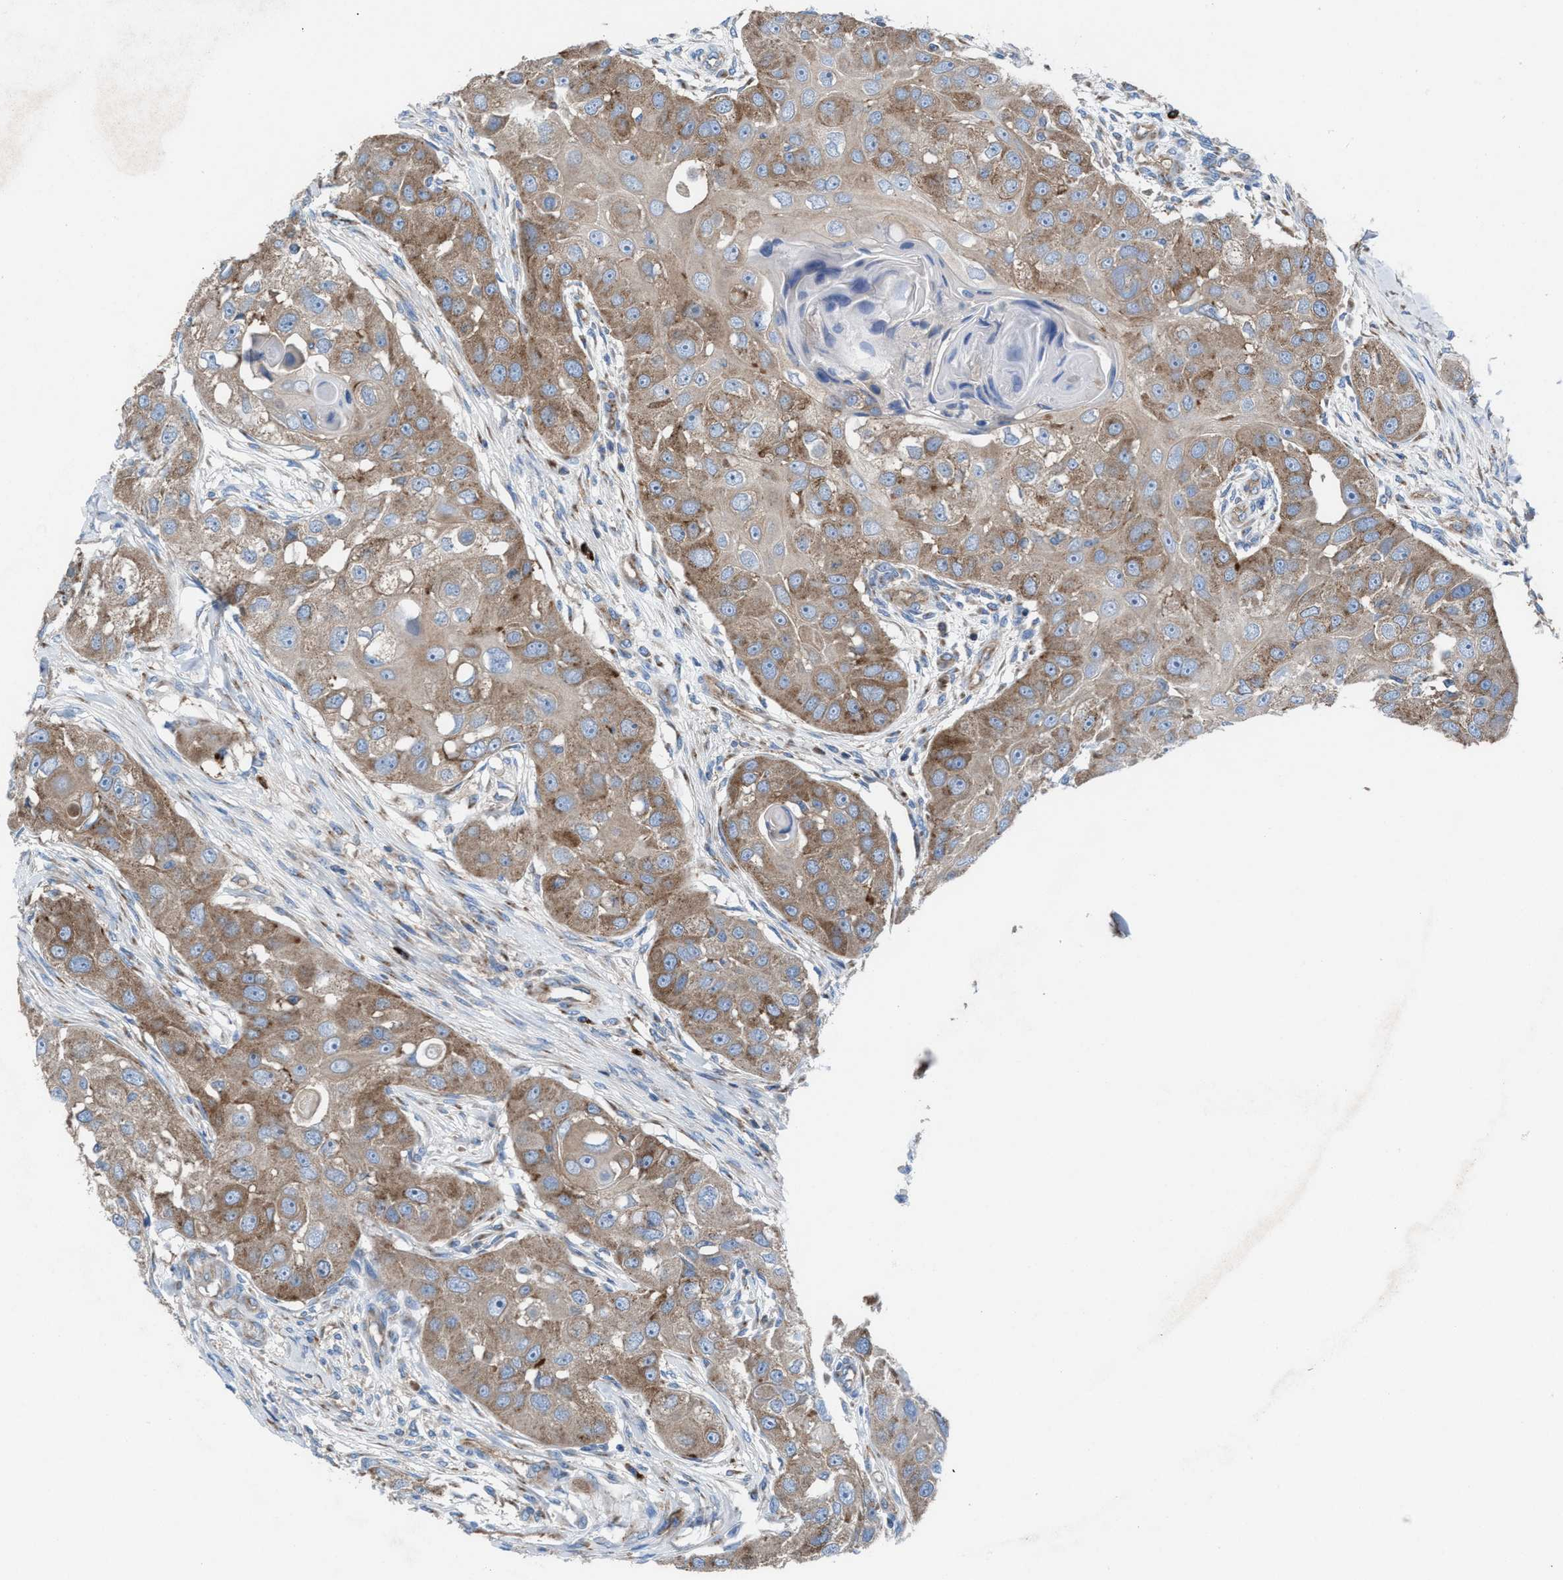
{"staining": {"intensity": "weak", "quantity": ">75%", "location": "cytoplasmic/membranous"}, "tissue": "head and neck cancer", "cell_type": "Tumor cells", "image_type": "cancer", "snomed": [{"axis": "morphology", "description": "Normal tissue, NOS"}, {"axis": "morphology", "description": "Squamous cell carcinoma, NOS"}, {"axis": "topography", "description": "Skeletal muscle"}, {"axis": "topography", "description": "Head-Neck"}], "caption": "Immunohistochemistry of squamous cell carcinoma (head and neck) reveals low levels of weak cytoplasmic/membranous positivity in approximately >75% of tumor cells. The protein is stained brown, and the nuclei are stained in blue (DAB IHC with brightfield microscopy, high magnification).", "gene": "NYAP1", "patient": {"sex": "male", "age": 51}}